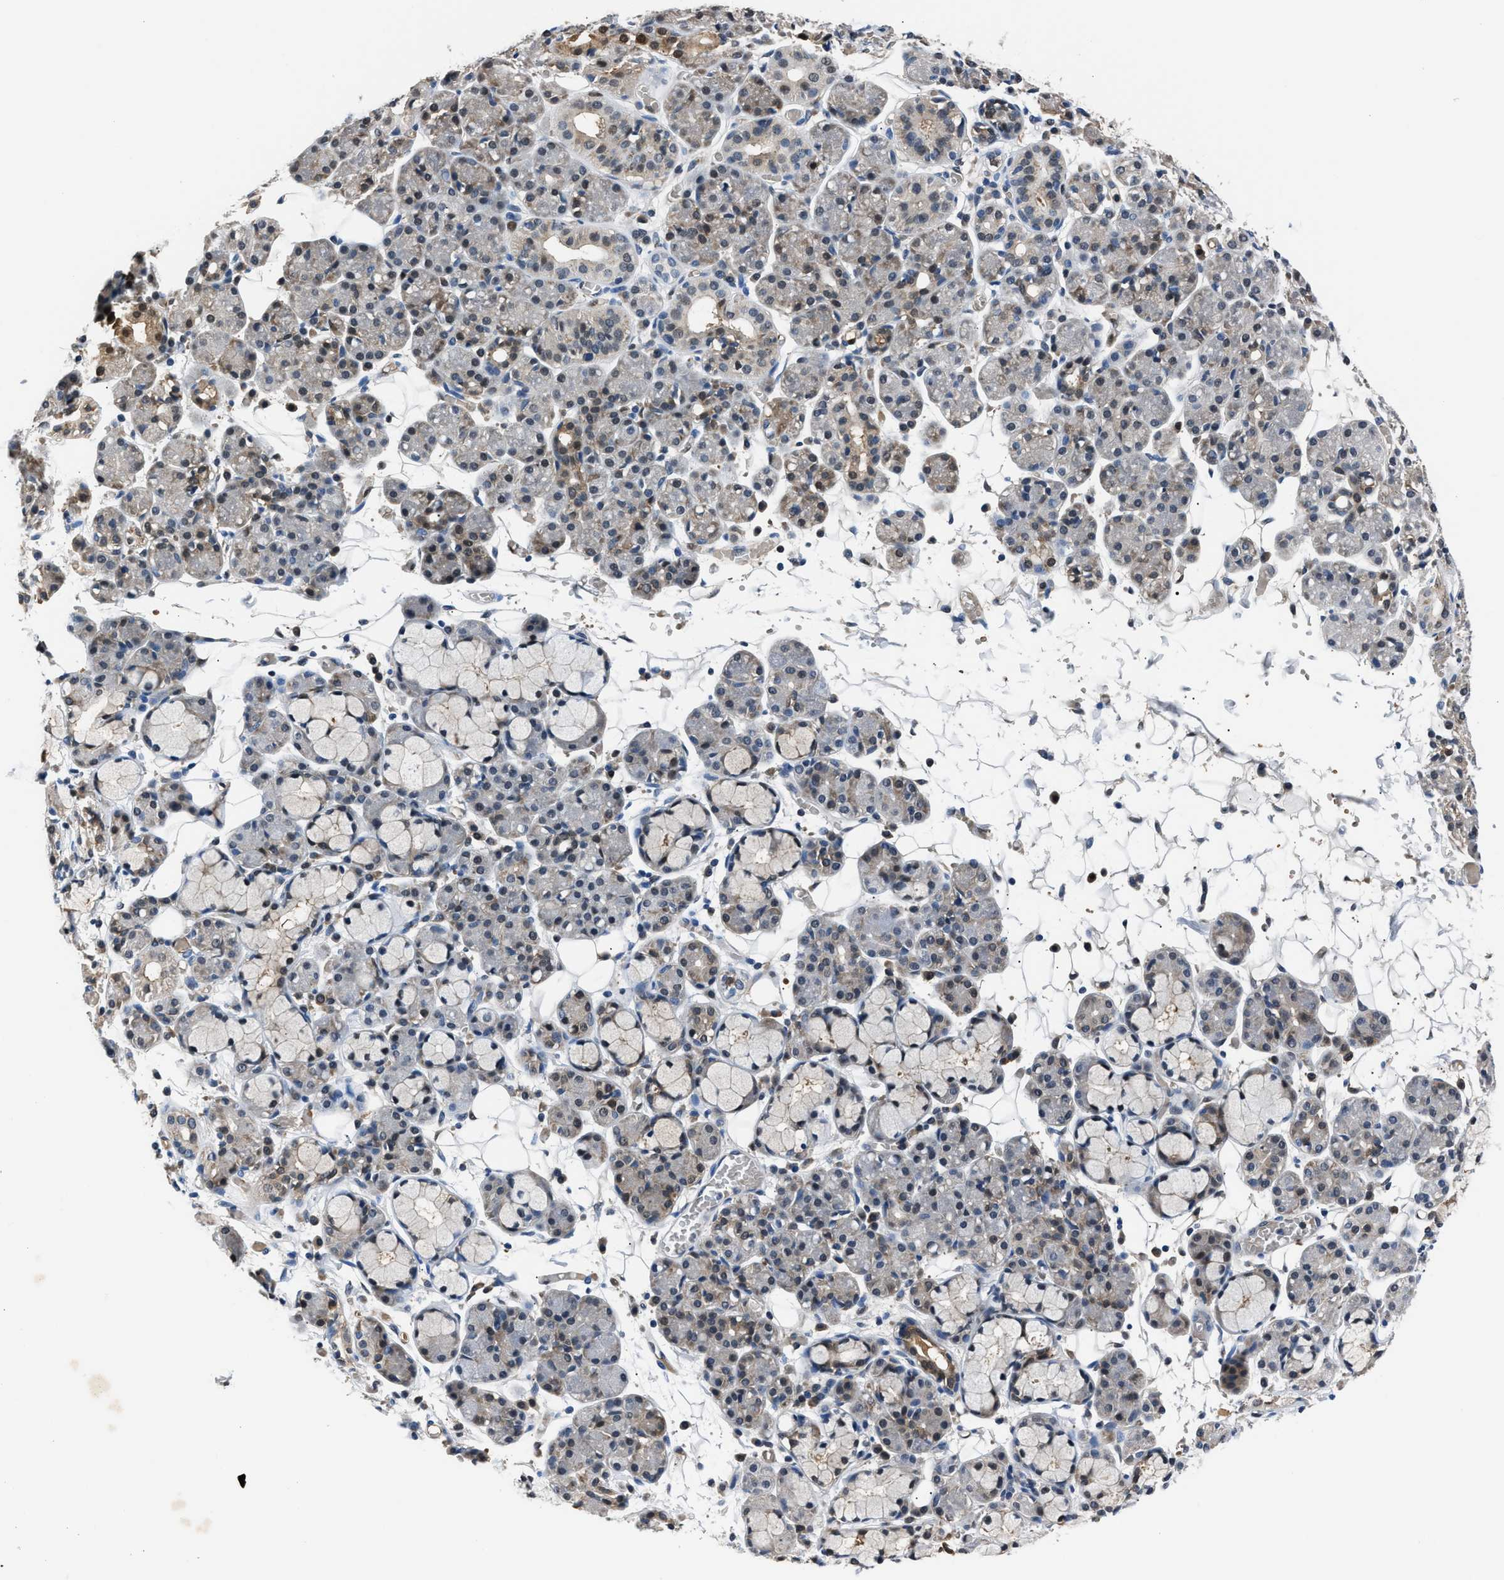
{"staining": {"intensity": "weak", "quantity": "25%-75%", "location": "cytoplasmic/membranous,nuclear"}, "tissue": "salivary gland", "cell_type": "Glandular cells", "image_type": "normal", "snomed": [{"axis": "morphology", "description": "Normal tissue, NOS"}, {"axis": "topography", "description": "Salivary gland"}], "caption": "An immunohistochemistry (IHC) micrograph of normal tissue is shown. Protein staining in brown highlights weak cytoplasmic/membranous,nuclear positivity in salivary gland within glandular cells.", "gene": "PPA1", "patient": {"sex": "male", "age": 63}}